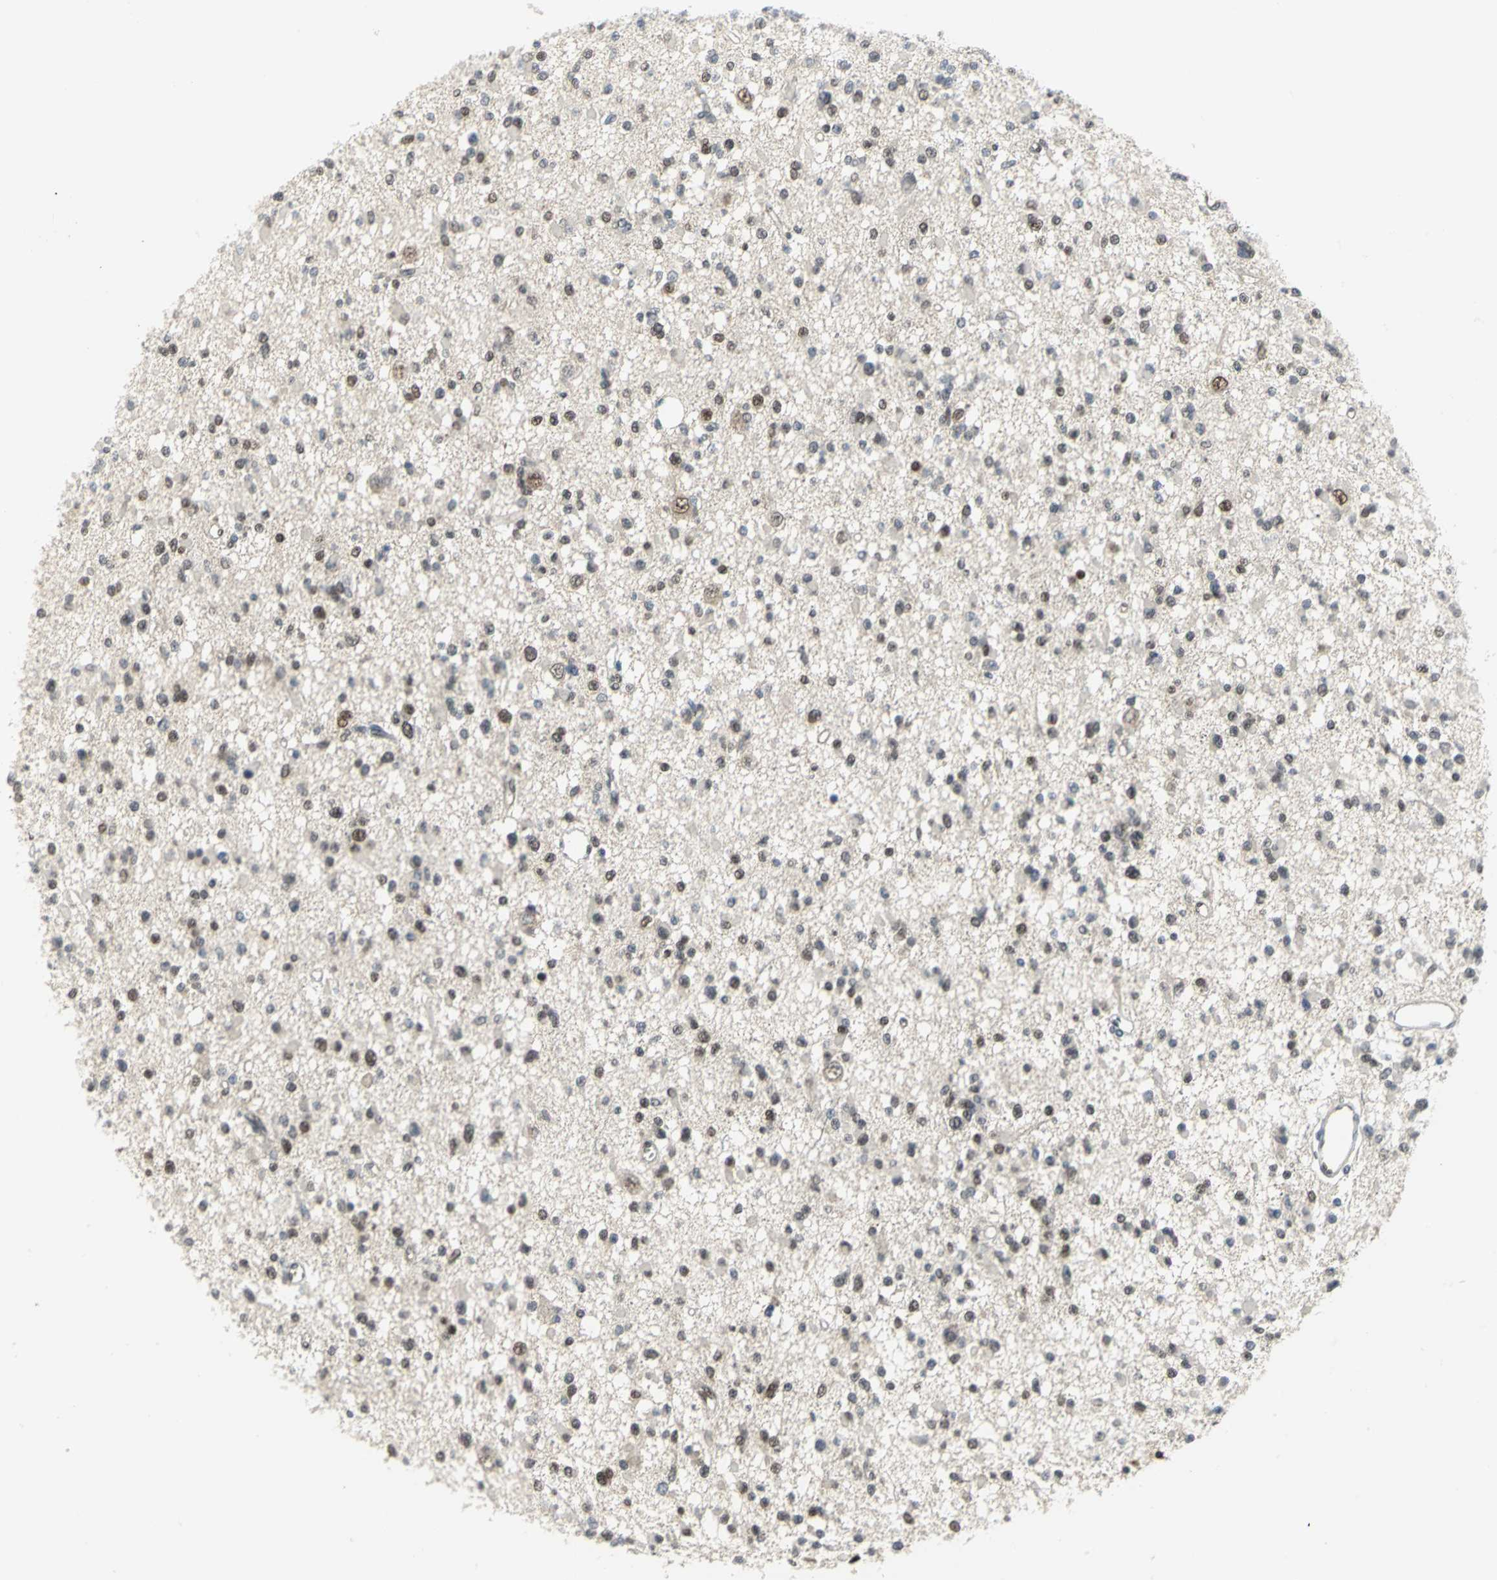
{"staining": {"intensity": "weak", "quantity": "<25%", "location": "nuclear"}, "tissue": "glioma", "cell_type": "Tumor cells", "image_type": "cancer", "snomed": [{"axis": "morphology", "description": "Glioma, malignant, Low grade"}, {"axis": "topography", "description": "Brain"}], "caption": "DAB immunohistochemical staining of human glioma exhibits no significant staining in tumor cells.", "gene": "PSMA4", "patient": {"sex": "female", "age": 22}}